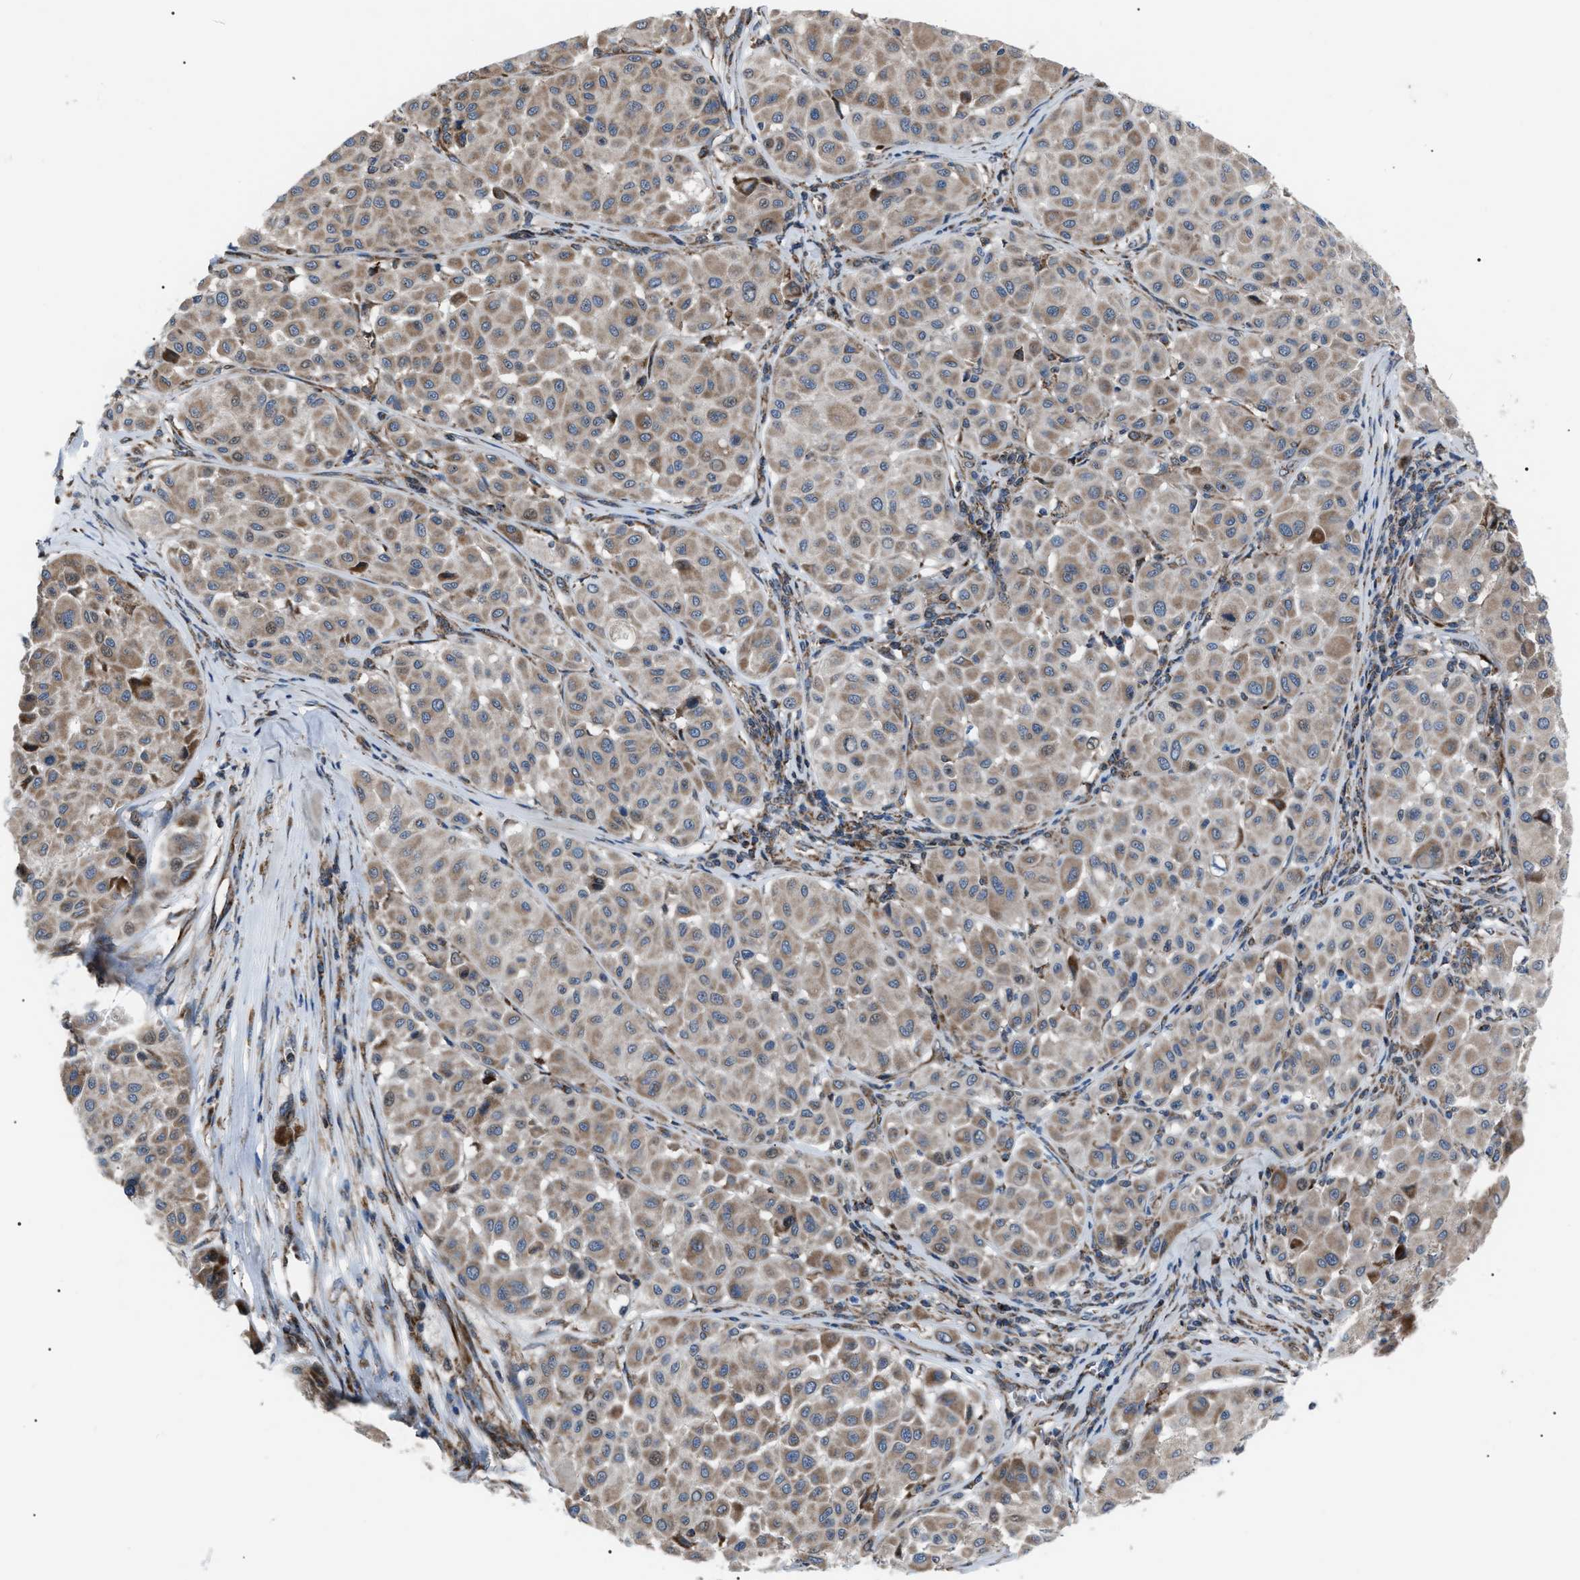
{"staining": {"intensity": "moderate", "quantity": ">75%", "location": "cytoplasmic/membranous"}, "tissue": "melanoma", "cell_type": "Tumor cells", "image_type": "cancer", "snomed": [{"axis": "morphology", "description": "Malignant melanoma, Metastatic site"}, {"axis": "topography", "description": "Soft tissue"}], "caption": "Immunohistochemistry (IHC) of human malignant melanoma (metastatic site) displays medium levels of moderate cytoplasmic/membranous expression in approximately >75% of tumor cells.", "gene": "AGO2", "patient": {"sex": "male", "age": 41}}